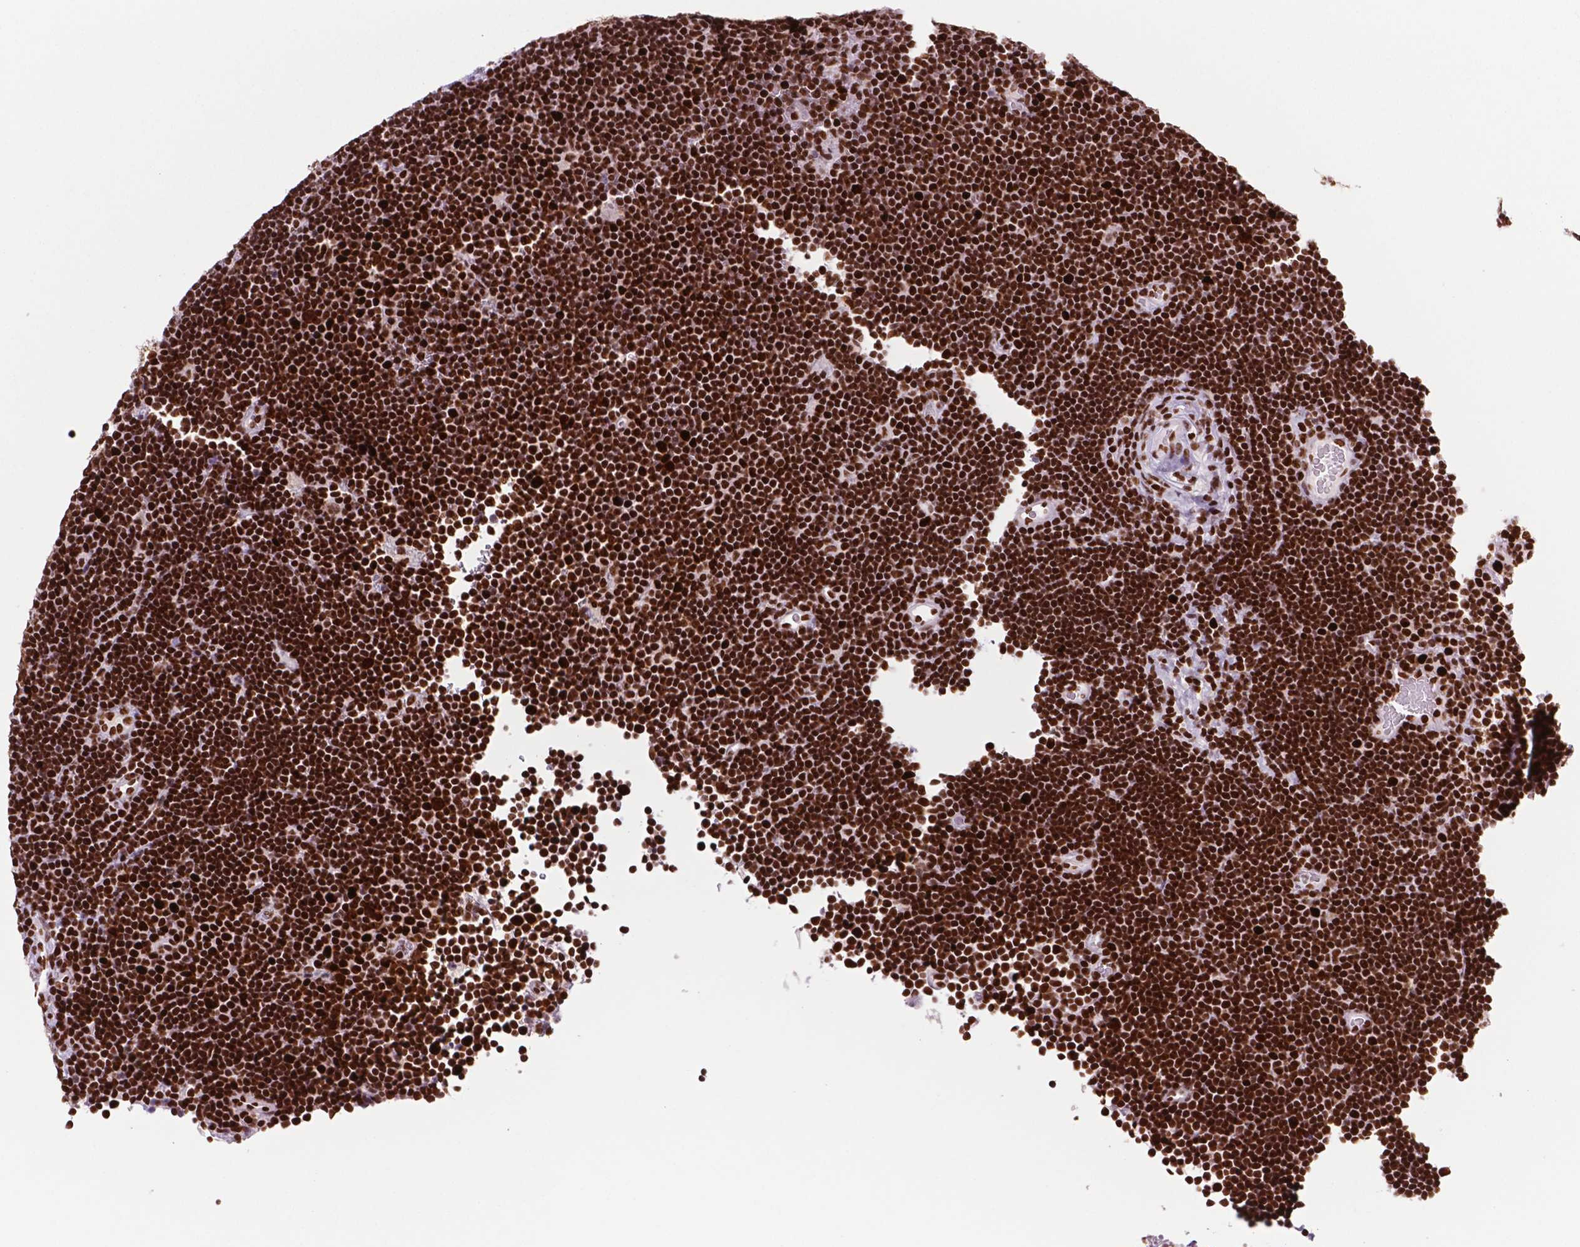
{"staining": {"intensity": "strong", "quantity": ">75%", "location": "nuclear"}, "tissue": "lymphoma", "cell_type": "Tumor cells", "image_type": "cancer", "snomed": [{"axis": "morphology", "description": "Malignant lymphoma, non-Hodgkin's type, Low grade"}, {"axis": "topography", "description": "Brain"}], "caption": "Tumor cells exhibit strong nuclear staining in about >75% of cells in lymphoma.", "gene": "MSH6", "patient": {"sex": "female", "age": 66}}